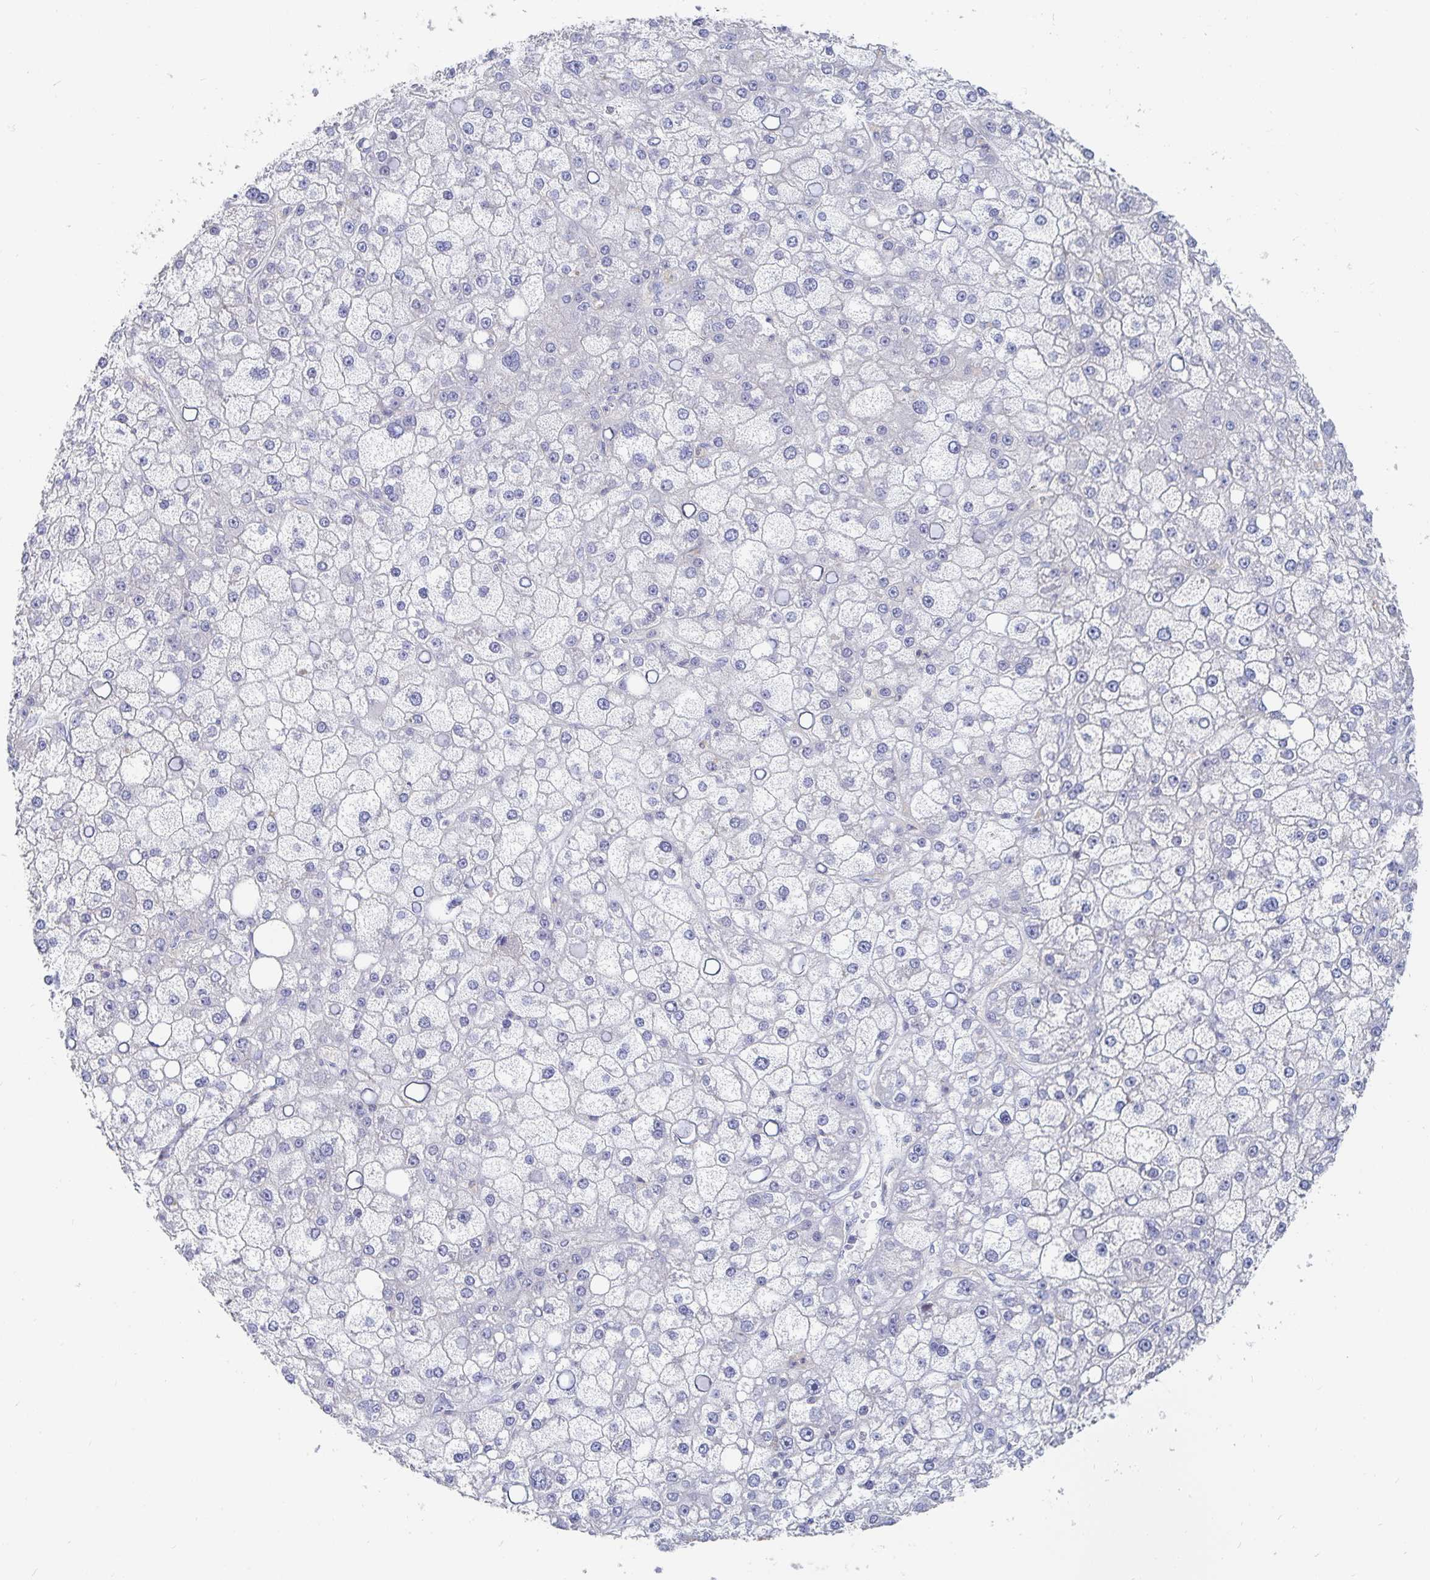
{"staining": {"intensity": "negative", "quantity": "none", "location": "none"}, "tissue": "liver cancer", "cell_type": "Tumor cells", "image_type": "cancer", "snomed": [{"axis": "morphology", "description": "Carcinoma, Hepatocellular, NOS"}, {"axis": "topography", "description": "Liver"}], "caption": "High power microscopy micrograph of an IHC histopathology image of hepatocellular carcinoma (liver), revealing no significant expression in tumor cells. (DAB immunohistochemistry (IHC), high magnification).", "gene": "PIK3CD", "patient": {"sex": "male", "age": 67}}